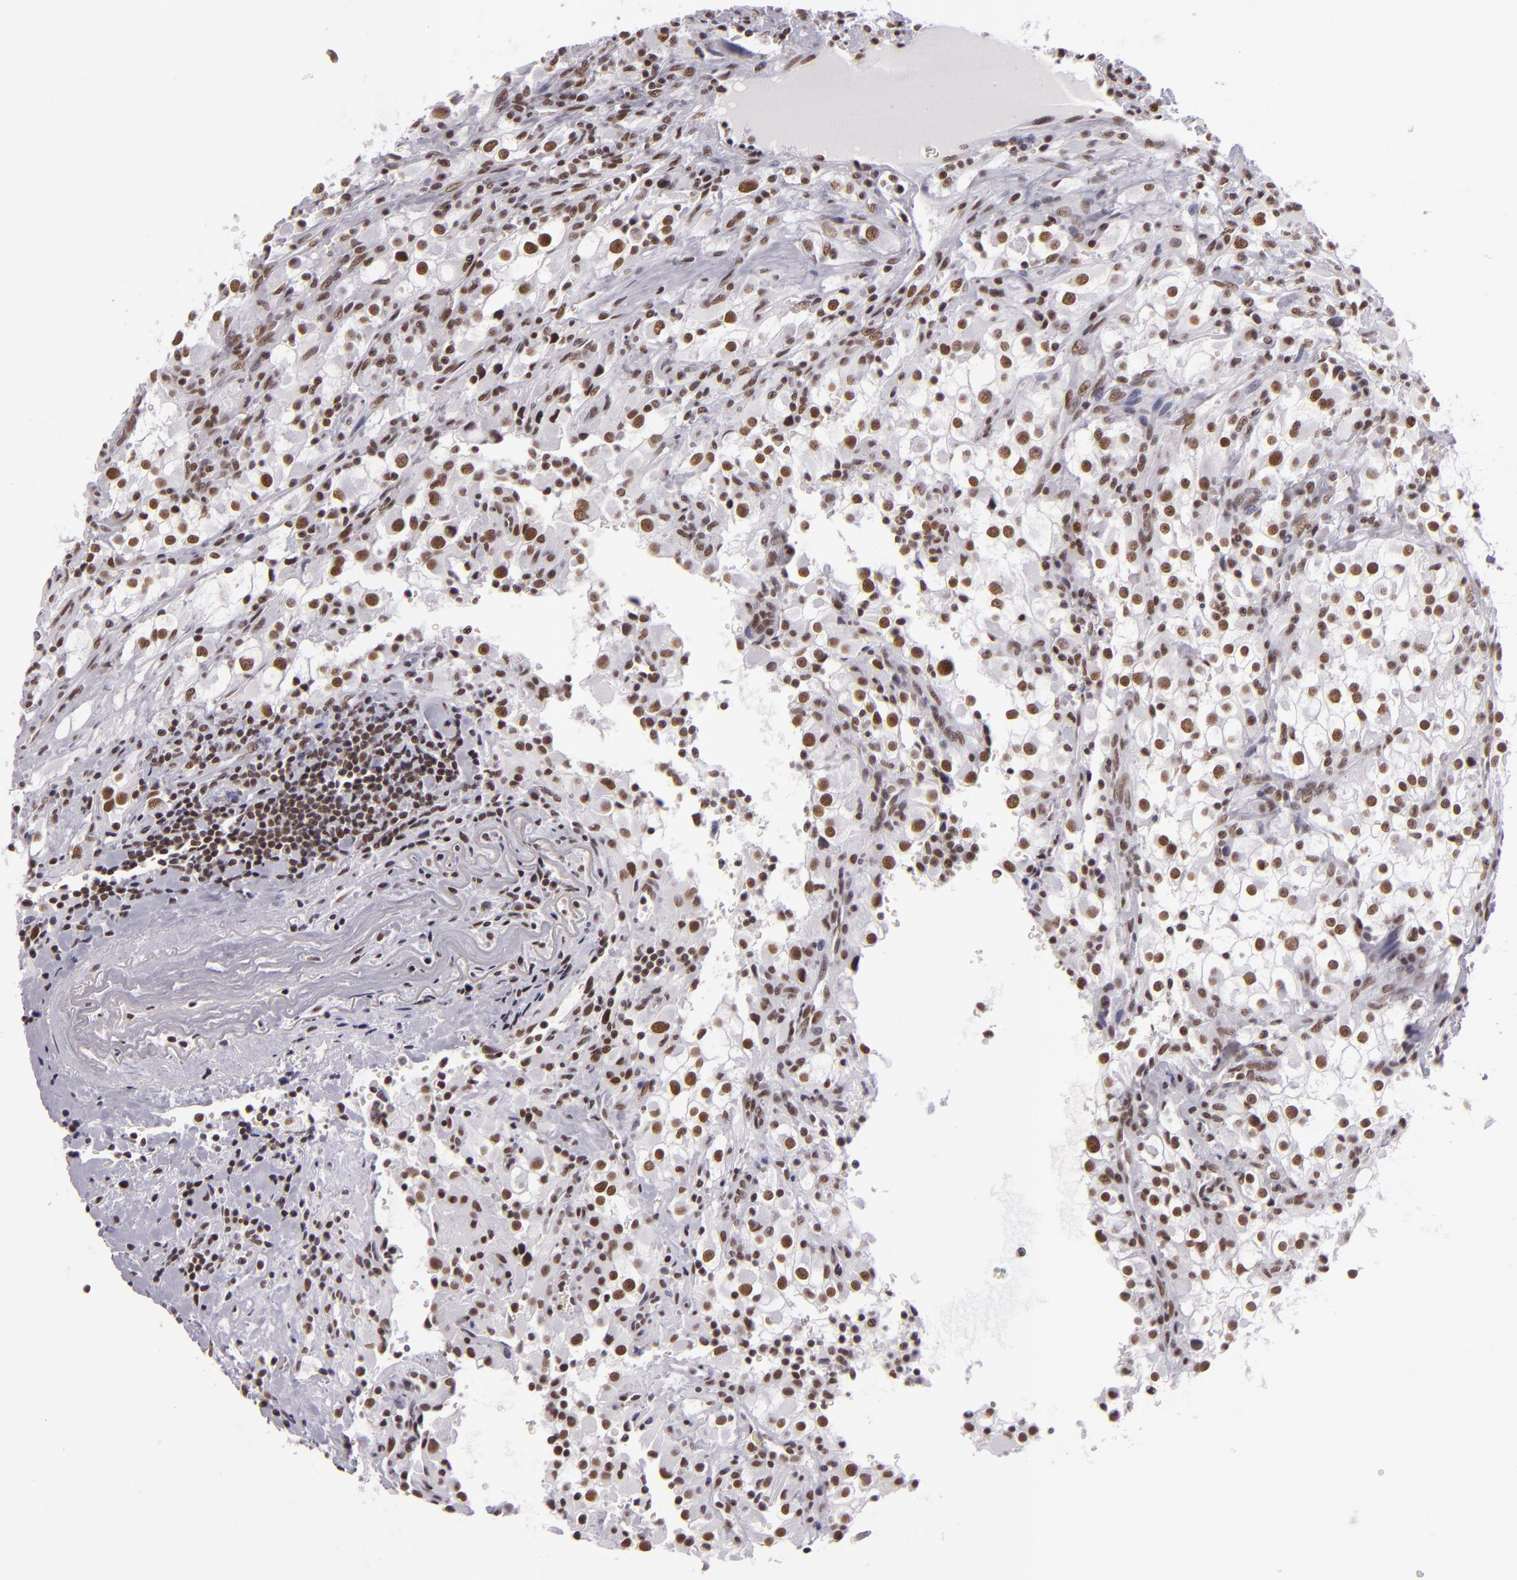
{"staining": {"intensity": "moderate", "quantity": ">75%", "location": "nuclear"}, "tissue": "renal cancer", "cell_type": "Tumor cells", "image_type": "cancer", "snomed": [{"axis": "morphology", "description": "Adenocarcinoma, NOS"}, {"axis": "topography", "description": "Kidney"}], "caption": "The immunohistochemical stain labels moderate nuclear staining in tumor cells of renal cancer (adenocarcinoma) tissue.", "gene": "BRD8", "patient": {"sex": "female", "age": 52}}